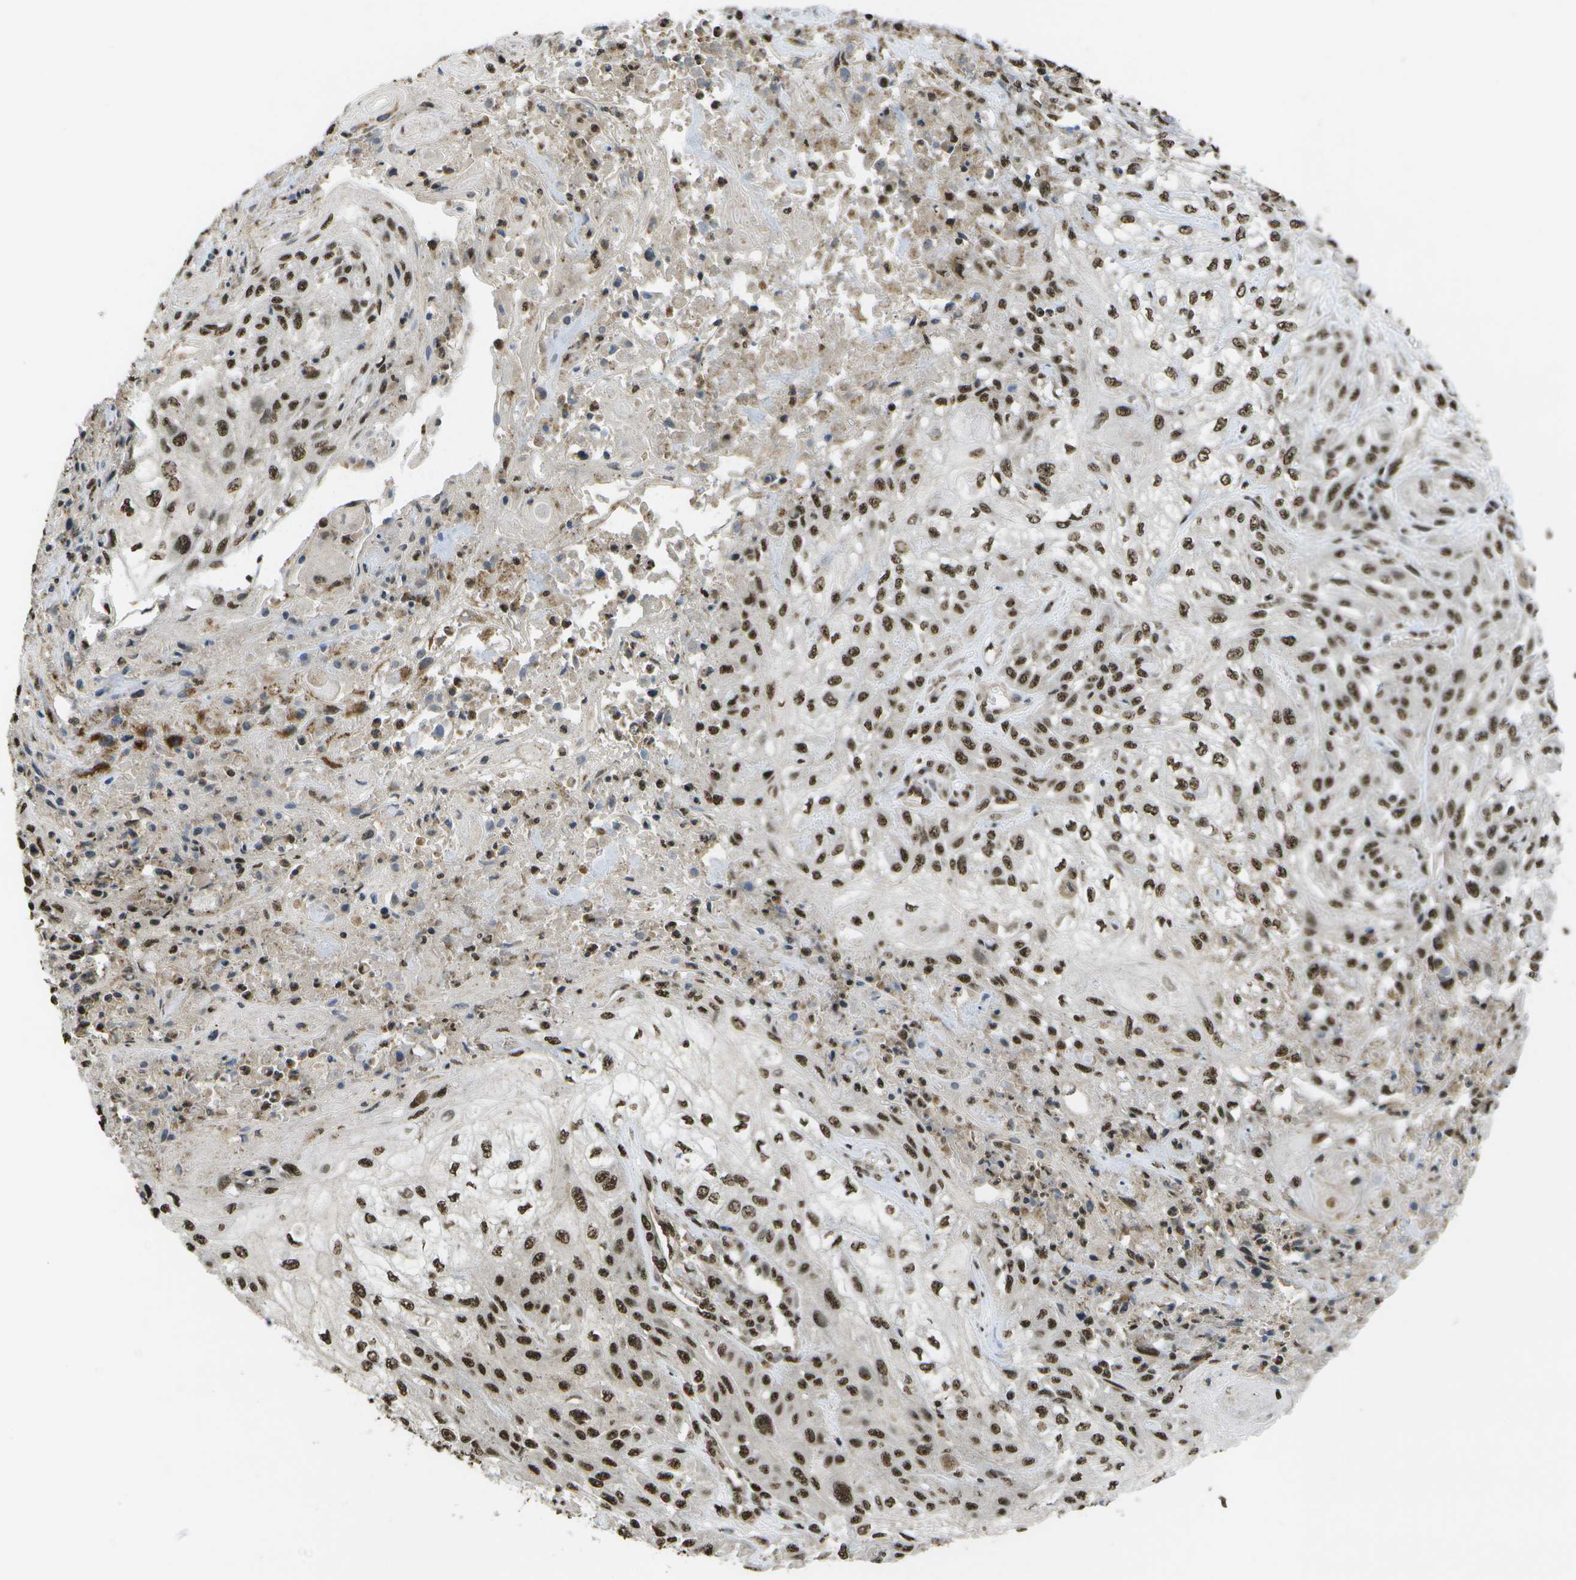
{"staining": {"intensity": "moderate", "quantity": ">75%", "location": "nuclear"}, "tissue": "skin cancer", "cell_type": "Tumor cells", "image_type": "cancer", "snomed": [{"axis": "morphology", "description": "Squamous cell carcinoma, NOS"}, {"axis": "morphology", "description": "Squamous cell carcinoma, metastatic, NOS"}, {"axis": "topography", "description": "Skin"}, {"axis": "topography", "description": "Lymph node"}], "caption": "A high-resolution photomicrograph shows IHC staining of squamous cell carcinoma (skin), which demonstrates moderate nuclear staining in about >75% of tumor cells. The protein is shown in brown color, while the nuclei are stained blue.", "gene": "SPEN", "patient": {"sex": "male", "age": 75}}